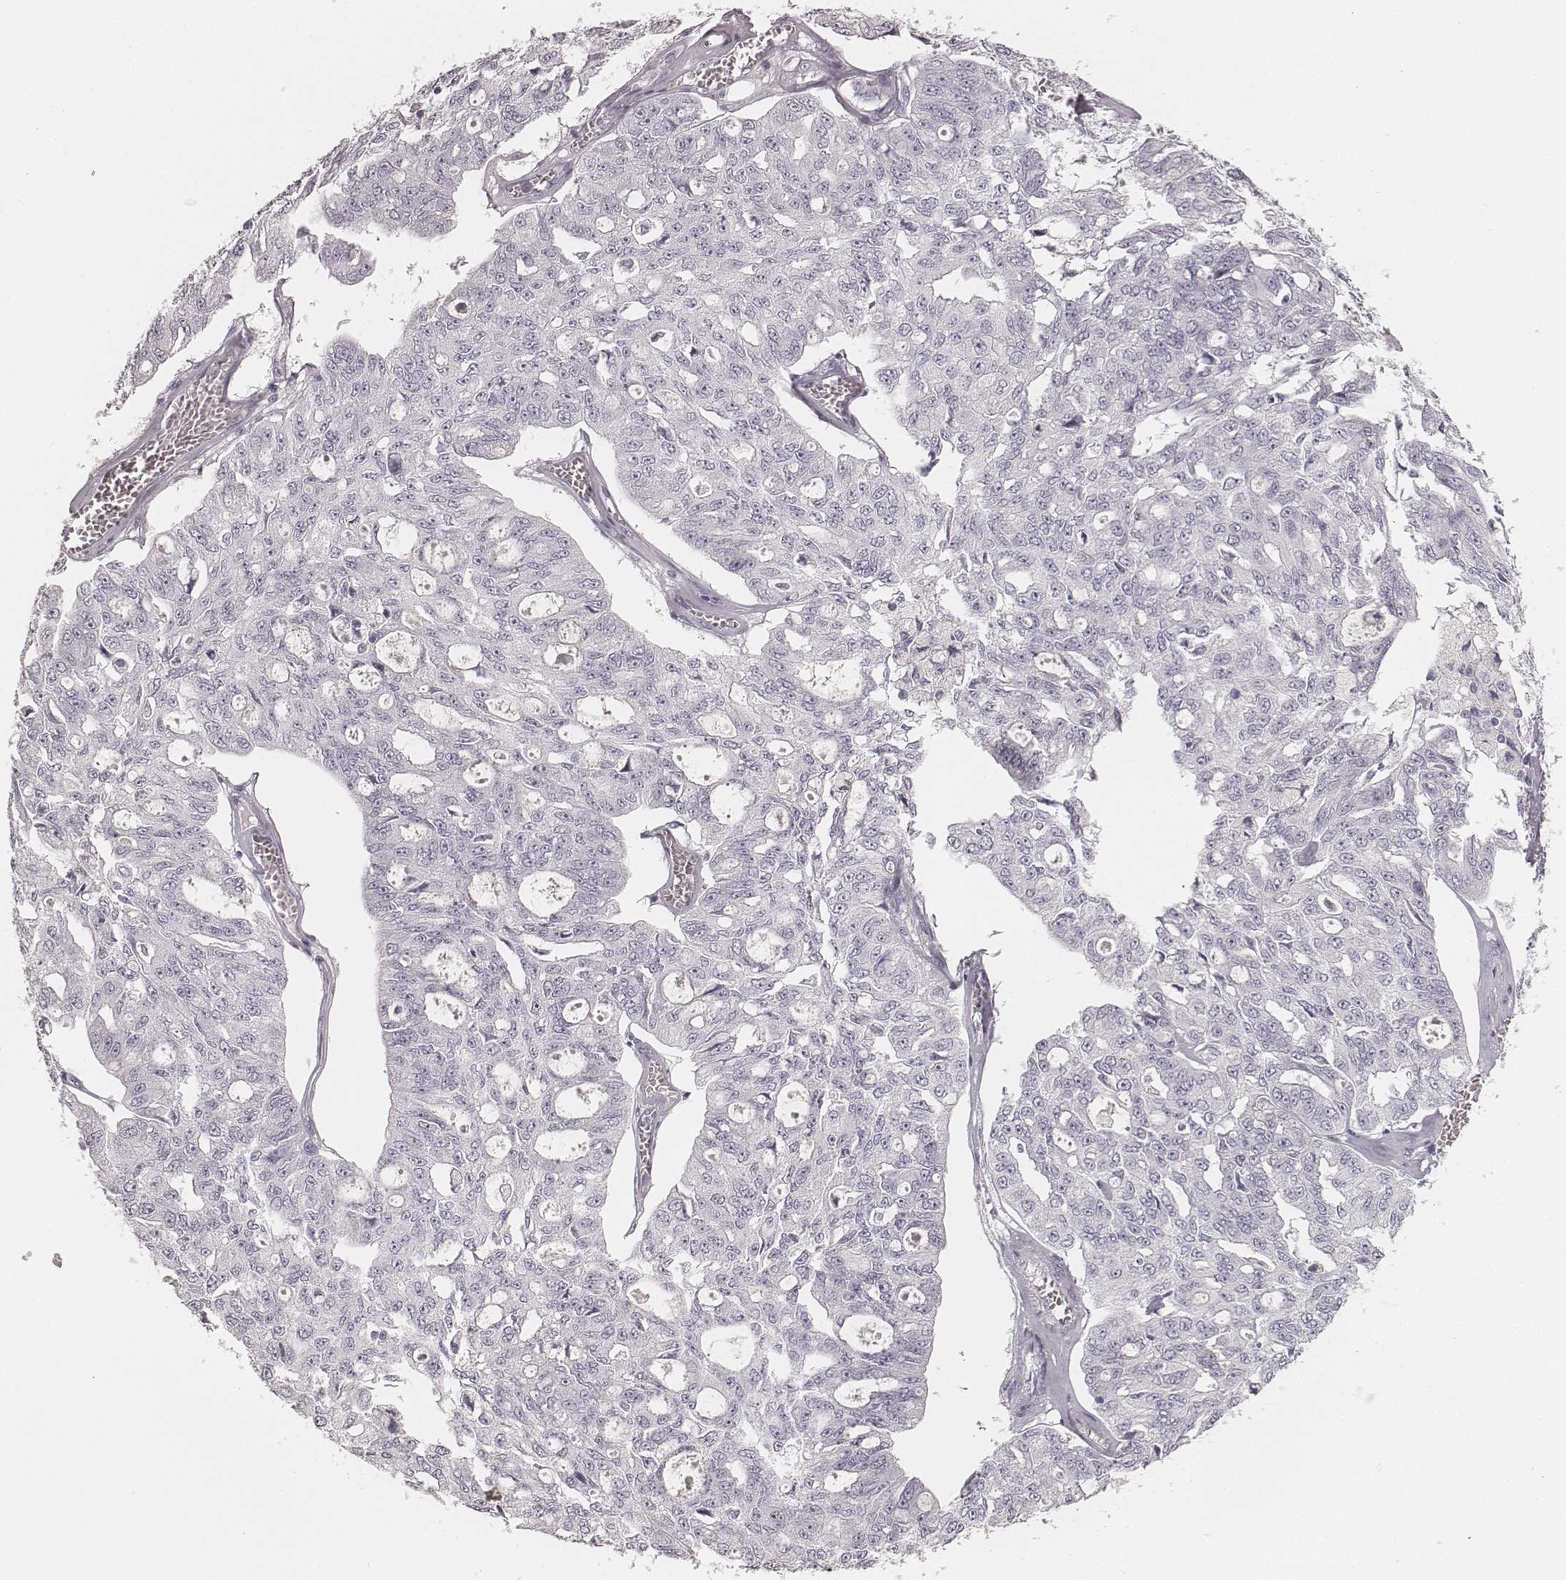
{"staining": {"intensity": "negative", "quantity": "none", "location": "none"}, "tissue": "ovarian cancer", "cell_type": "Tumor cells", "image_type": "cancer", "snomed": [{"axis": "morphology", "description": "Carcinoma, endometroid"}, {"axis": "topography", "description": "Ovary"}], "caption": "The immunohistochemistry histopathology image has no significant staining in tumor cells of endometroid carcinoma (ovarian) tissue.", "gene": "KRT31", "patient": {"sex": "female", "age": 65}}